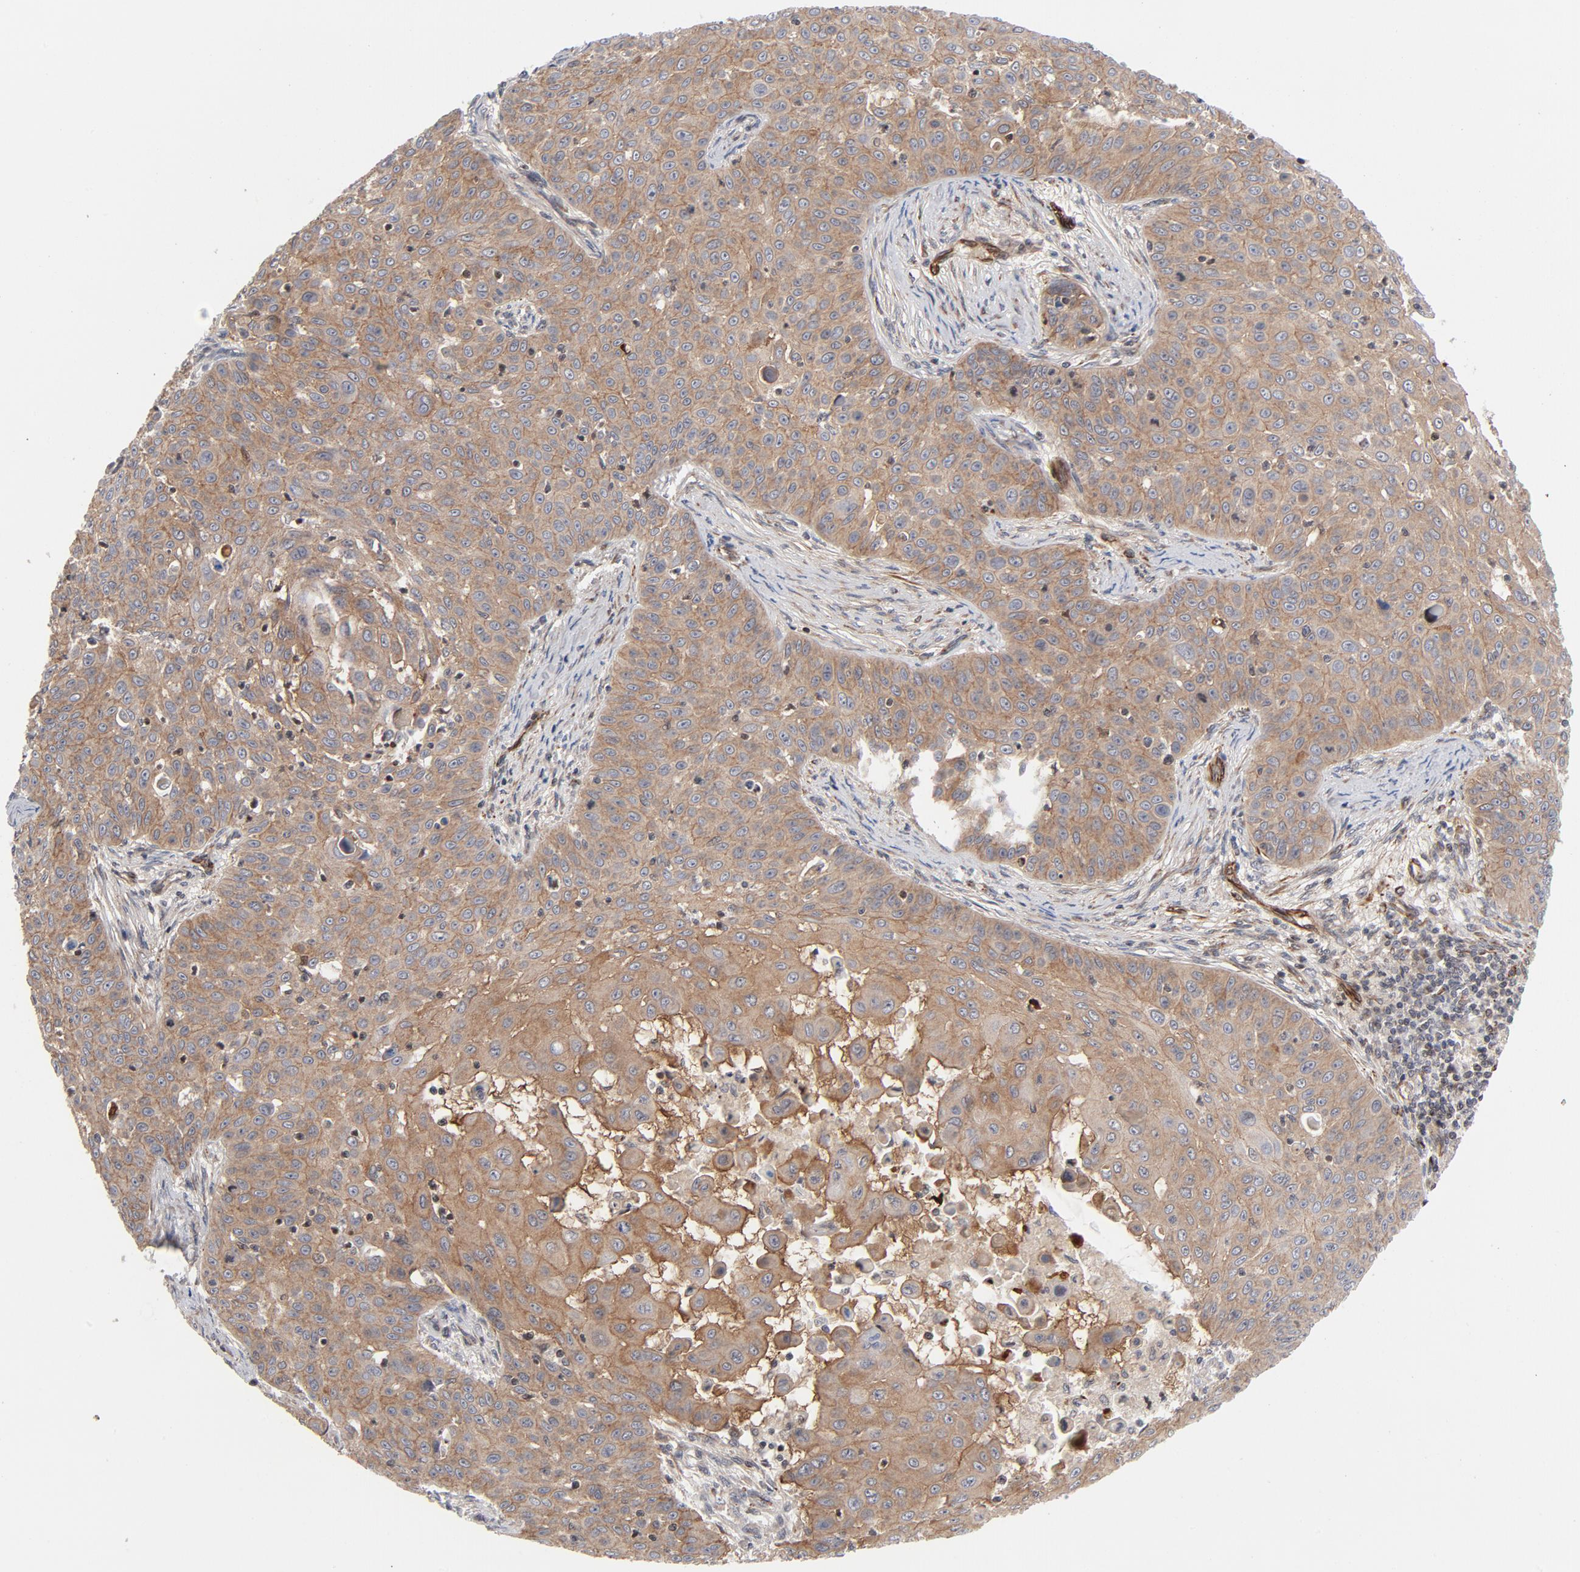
{"staining": {"intensity": "moderate", "quantity": ">75%", "location": "cytoplasmic/membranous"}, "tissue": "skin cancer", "cell_type": "Tumor cells", "image_type": "cancer", "snomed": [{"axis": "morphology", "description": "Squamous cell carcinoma, NOS"}, {"axis": "topography", "description": "Skin"}], "caption": "A photomicrograph of human skin cancer stained for a protein demonstrates moderate cytoplasmic/membranous brown staining in tumor cells.", "gene": "DNAAF2", "patient": {"sex": "male", "age": 82}}